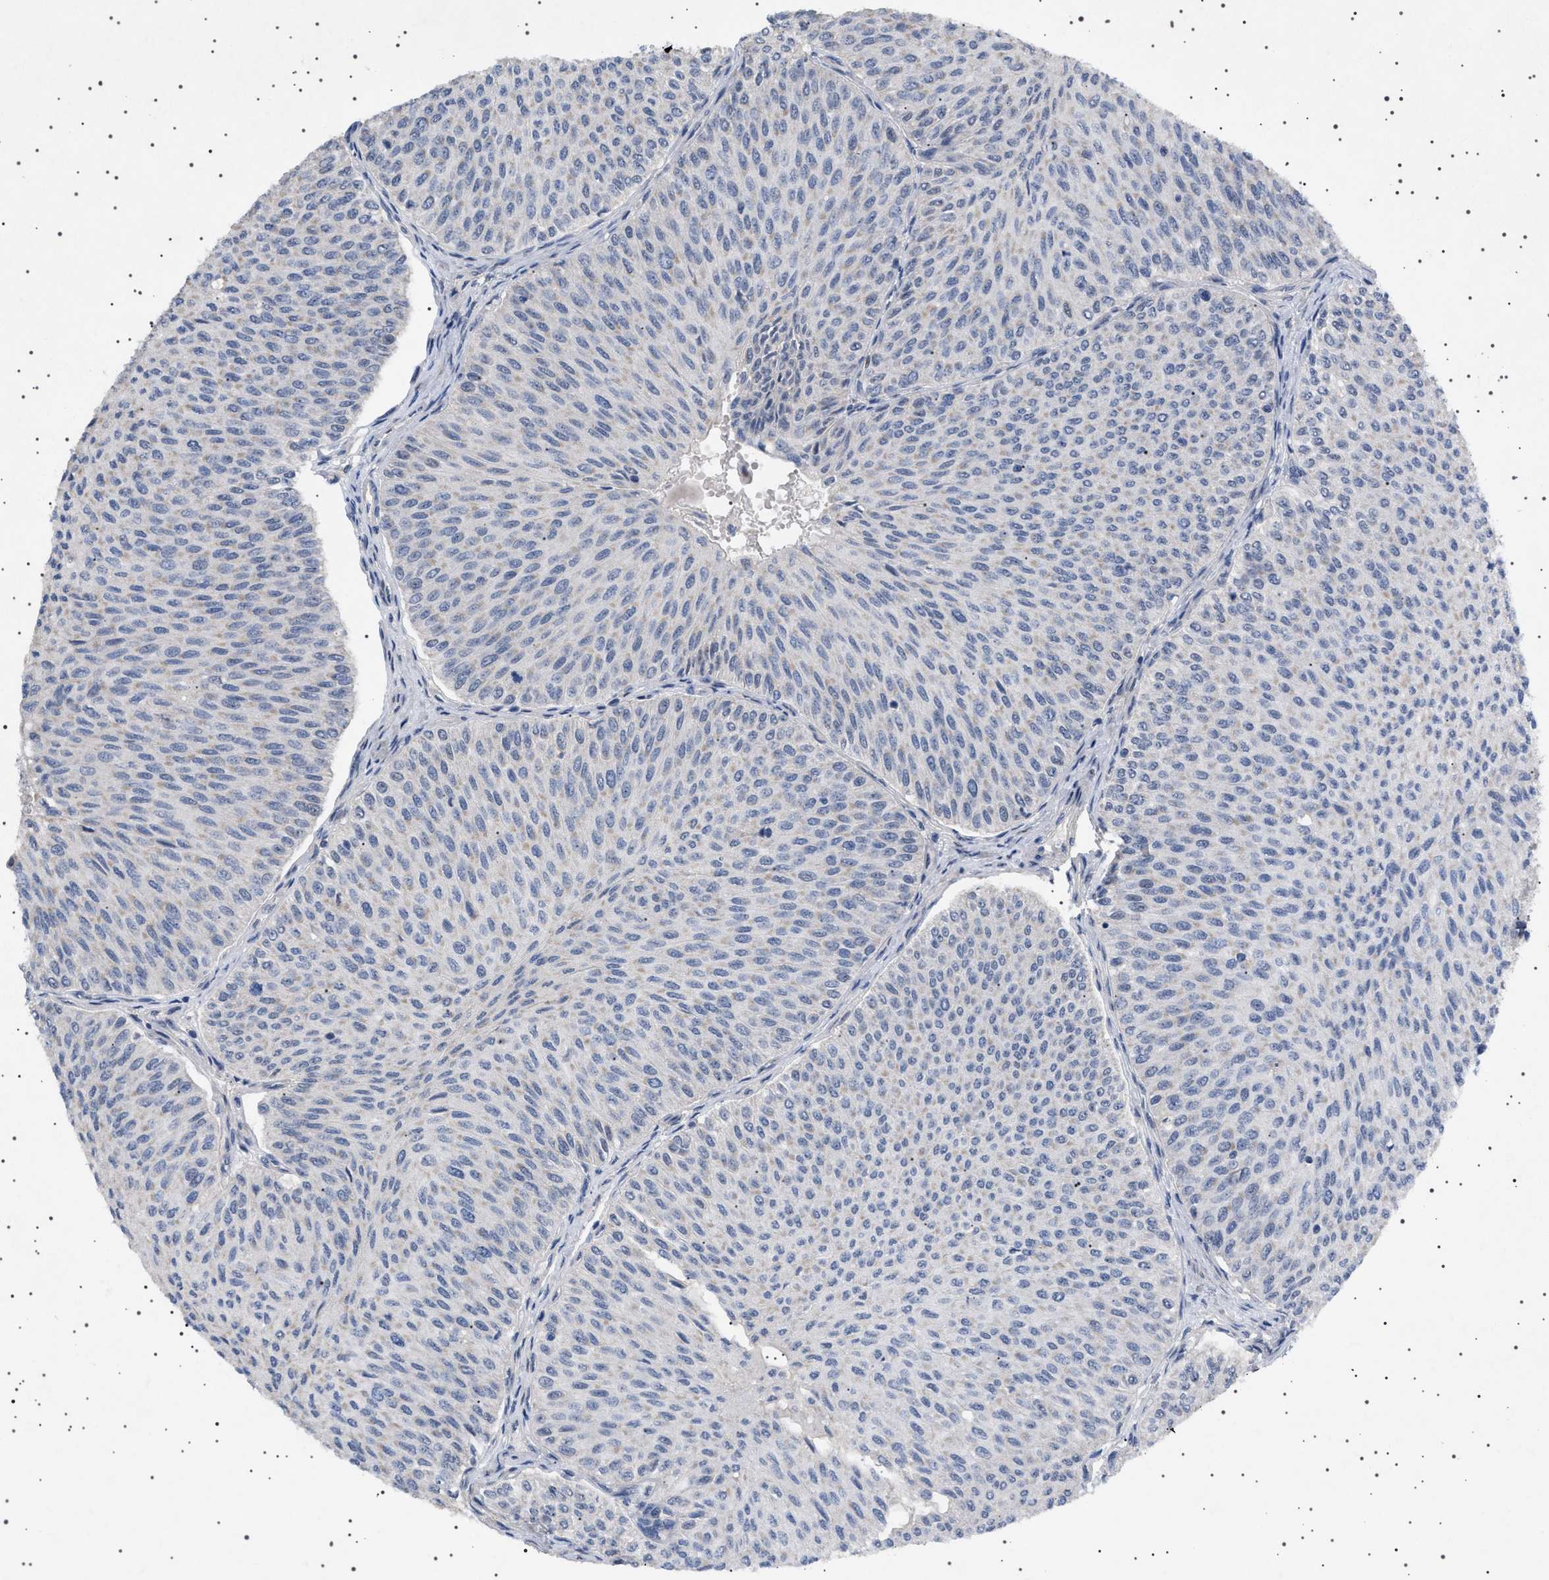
{"staining": {"intensity": "negative", "quantity": "none", "location": "none"}, "tissue": "urothelial cancer", "cell_type": "Tumor cells", "image_type": "cancer", "snomed": [{"axis": "morphology", "description": "Urothelial carcinoma, Low grade"}, {"axis": "topography", "description": "Urinary bladder"}], "caption": "The histopathology image reveals no significant expression in tumor cells of urothelial cancer.", "gene": "HTR1A", "patient": {"sex": "male", "age": 78}}